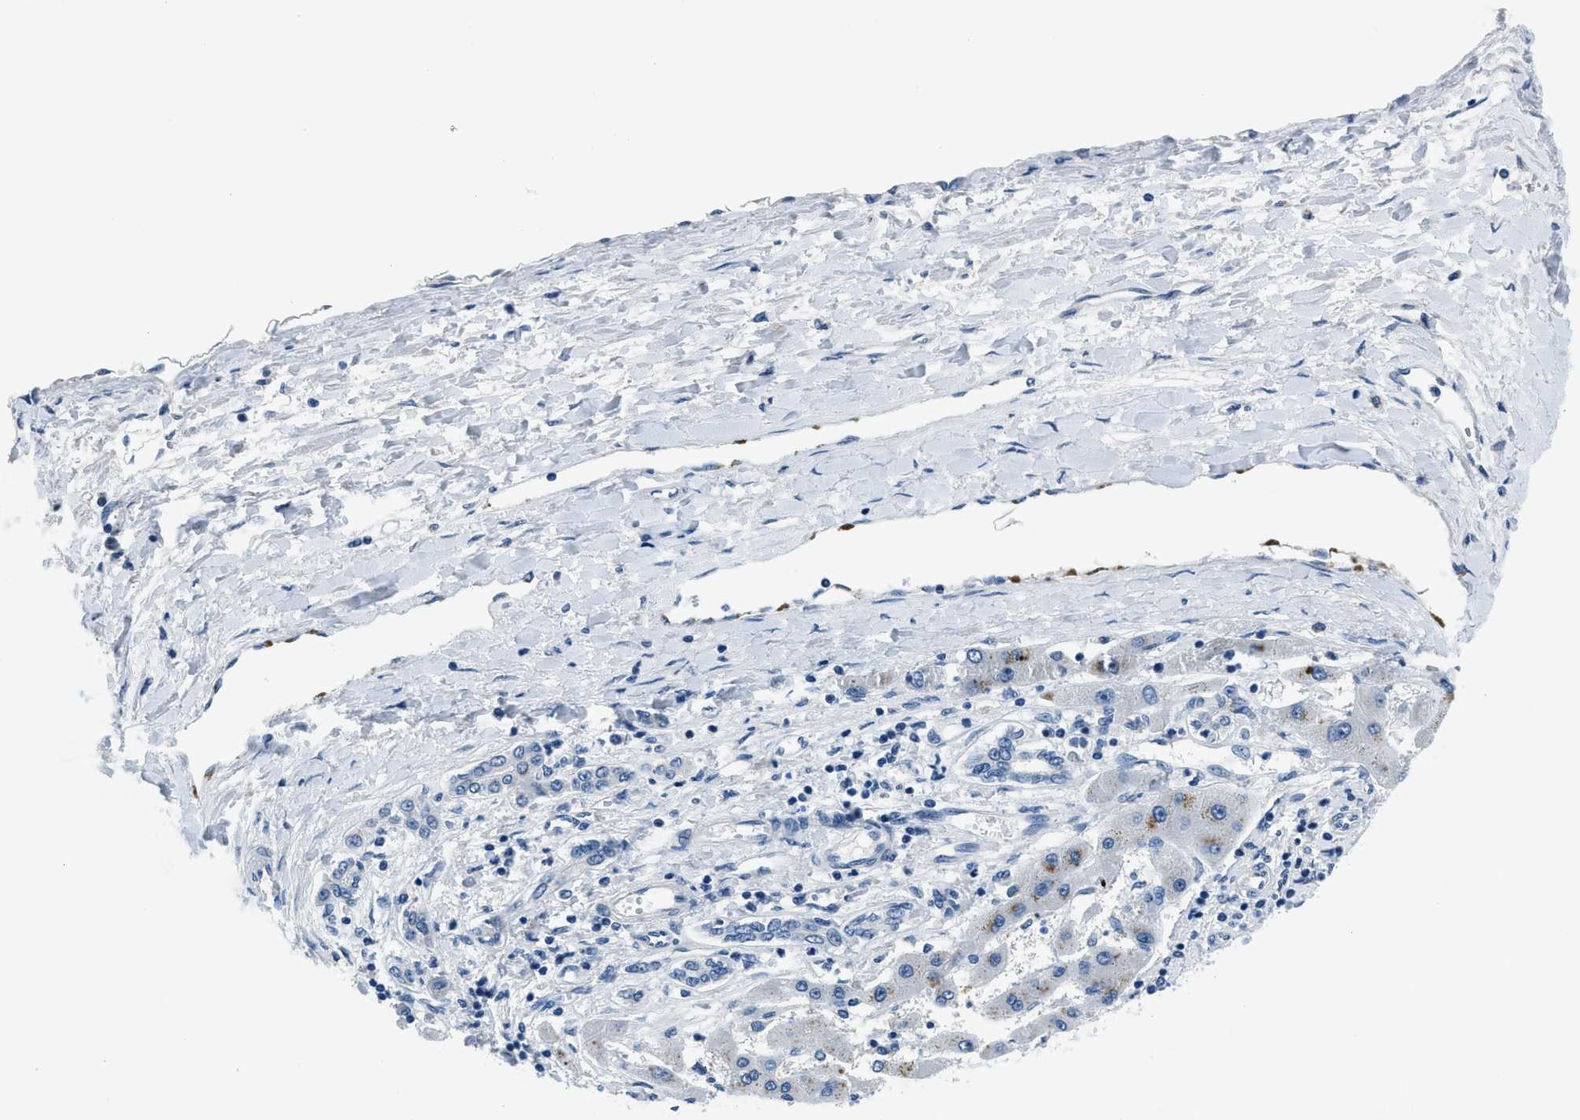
{"staining": {"intensity": "negative", "quantity": "none", "location": "none"}, "tissue": "liver cancer", "cell_type": "Tumor cells", "image_type": "cancer", "snomed": [{"axis": "morphology", "description": "Carcinoma, Hepatocellular, NOS"}, {"axis": "topography", "description": "Liver"}], "caption": "High power microscopy histopathology image of an immunohistochemistry (IHC) photomicrograph of liver cancer (hepatocellular carcinoma), revealing no significant staining in tumor cells.", "gene": "GJA3", "patient": {"sex": "female", "age": 61}}